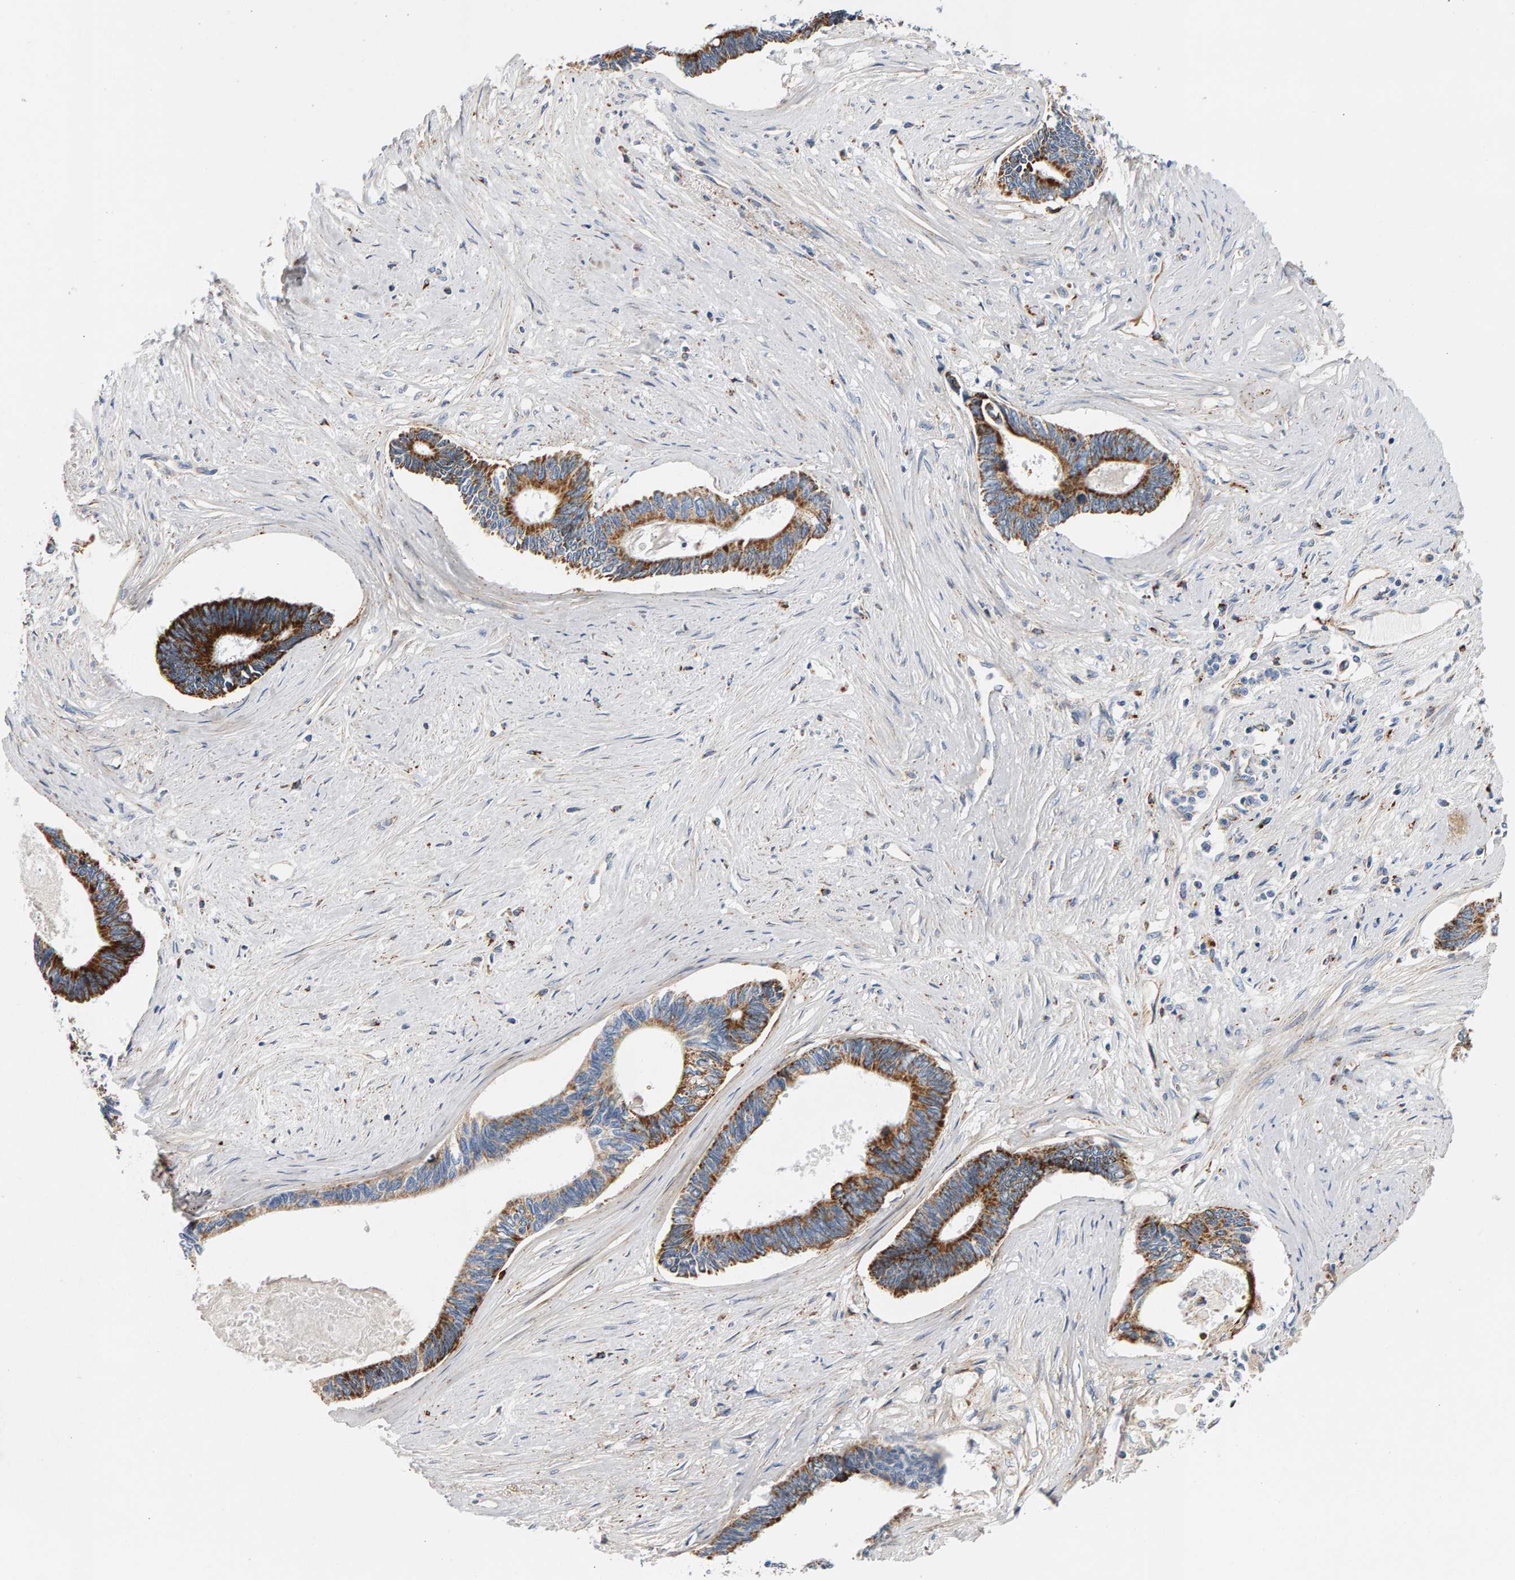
{"staining": {"intensity": "strong", "quantity": ">75%", "location": "cytoplasmic/membranous"}, "tissue": "pancreatic cancer", "cell_type": "Tumor cells", "image_type": "cancer", "snomed": [{"axis": "morphology", "description": "Adenocarcinoma, NOS"}, {"axis": "topography", "description": "Pancreas"}], "caption": "Immunohistochemical staining of pancreatic cancer displays strong cytoplasmic/membranous protein staining in about >75% of tumor cells. (Stains: DAB (3,3'-diaminobenzidine) in brown, nuclei in blue, Microscopy: brightfield microscopy at high magnification).", "gene": "GGTA1", "patient": {"sex": "female", "age": 70}}